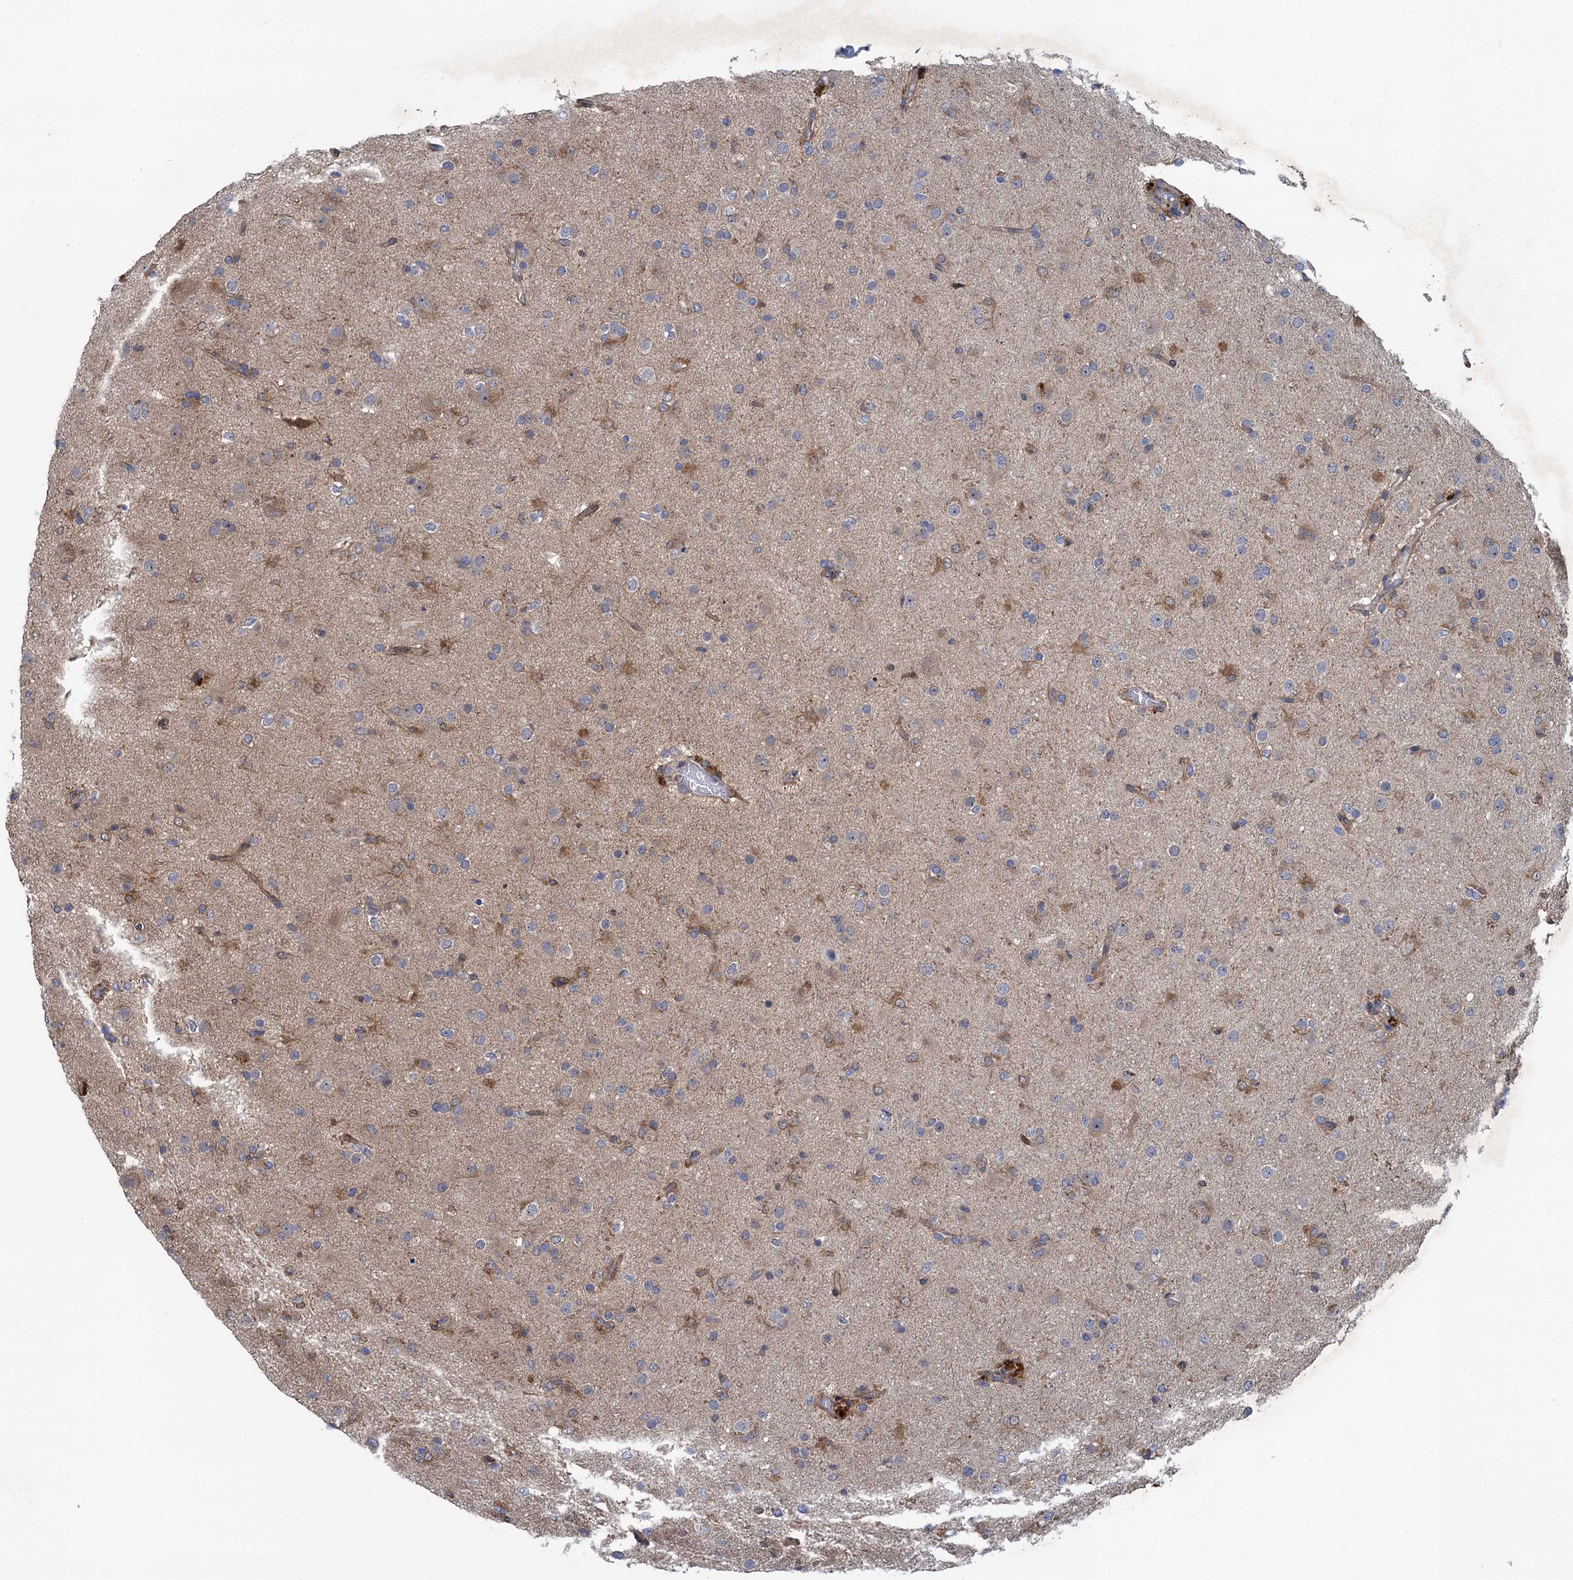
{"staining": {"intensity": "moderate", "quantity": "<25%", "location": "cytoplasmic/membranous"}, "tissue": "glioma", "cell_type": "Tumor cells", "image_type": "cancer", "snomed": [{"axis": "morphology", "description": "Glioma, malignant, Low grade"}, {"axis": "topography", "description": "Brain"}], "caption": "Malignant glioma (low-grade) tissue reveals moderate cytoplasmic/membranous expression in approximately <25% of tumor cells, visualized by immunohistochemistry.", "gene": "CNTN5", "patient": {"sex": "male", "age": 65}}